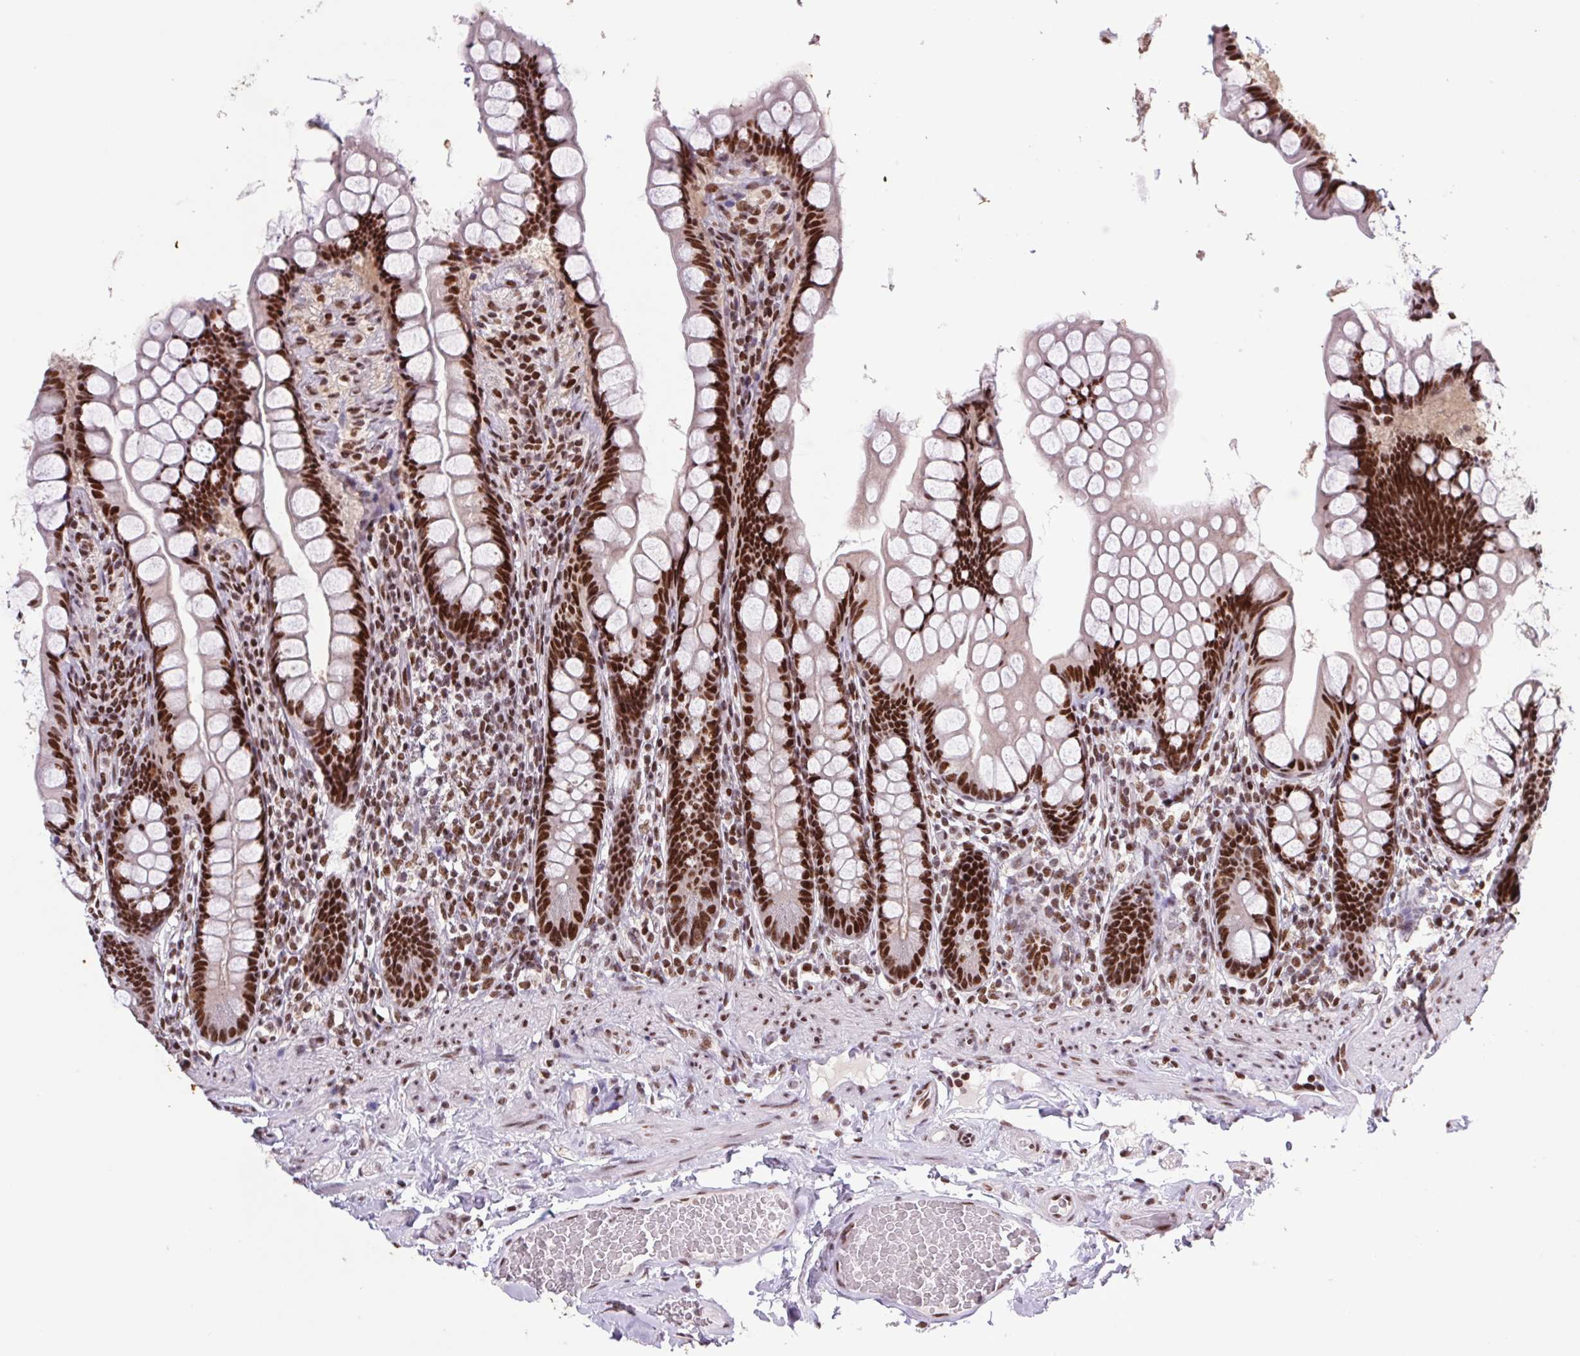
{"staining": {"intensity": "strong", "quantity": ">75%", "location": "nuclear"}, "tissue": "small intestine", "cell_type": "Glandular cells", "image_type": "normal", "snomed": [{"axis": "morphology", "description": "Normal tissue, NOS"}, {"axis": "topography", "description": "Small intestine"}], "caption": "This is a photomicrograph of IHC staining of unremarkable small intestine, which shows strong positivity in the nuclear of glandular cells.", "gene": "LDLRAD4", "patient": {"sex": "male", "age": 70}}